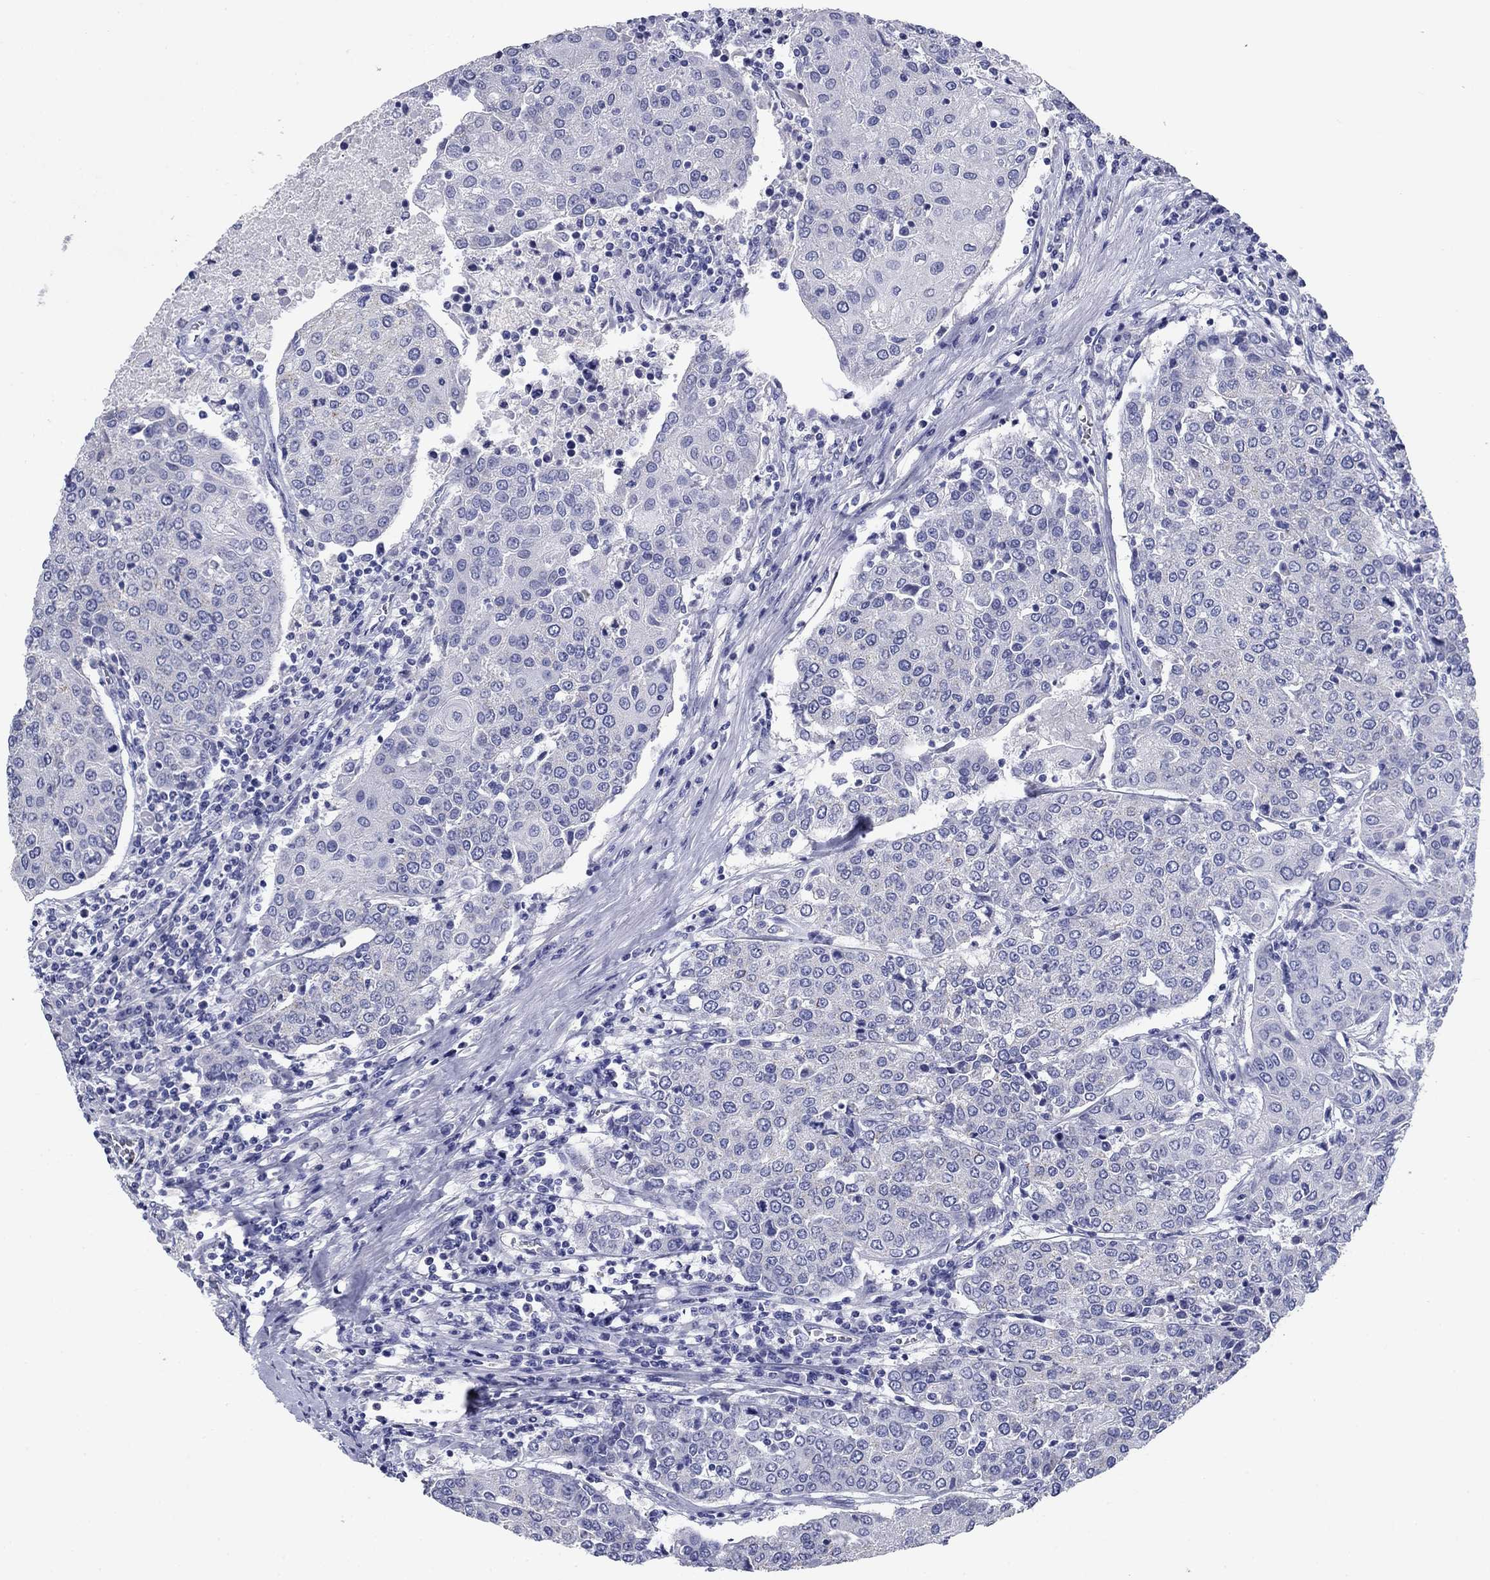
{"staining": {"intensity": "negative", "quantity": "none", "location": "none"}, "tissue": "urothelial cancer", "cell_type": "Tumor cells", "image_type": "cancer", "snomed": [{"axis": "morphology", "description": "Urothelial carcinoma, High grade"}, {"axis": "topography", "description": "Urinary bladder"}], "caption": "Urothelial carcinoma (high-grade) was stained to show a protein in brown. There is no significant positivity in tumor cells.", "gene": "PRKCG", "patient": {"sex": "female", "age": 85}}